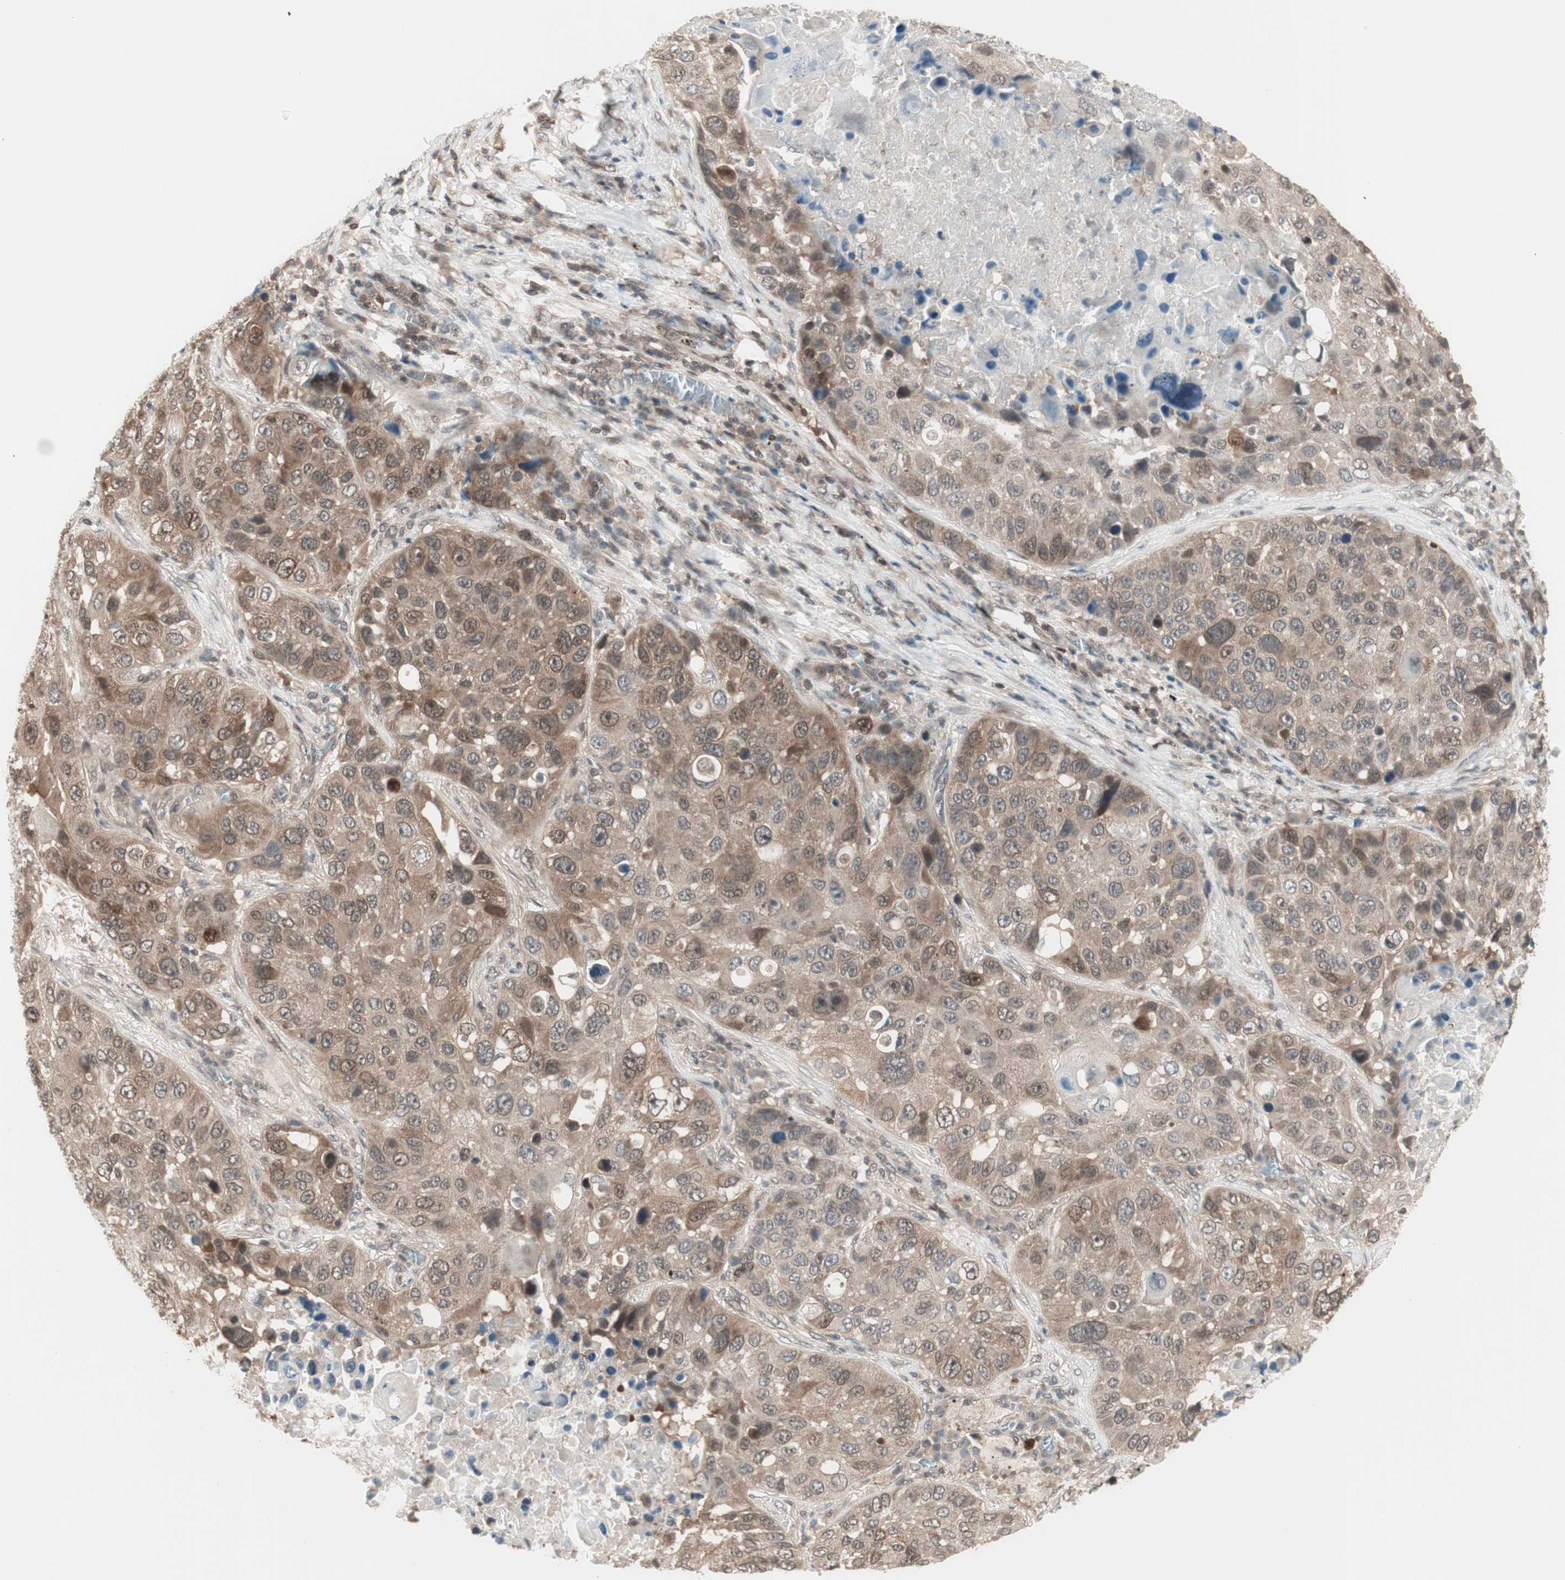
{"staining": {"intensity": "moderate", "quantity": ">75%", "location": "cytoplasmic/membranous"}, "tissue": "lung cancer", "cell_type": "Tumor cells", "image_type": "cancer", "snomed": [{"axis": "morphology", "description": "Squamous cell carcinoma, NOS"}, {"axis": "topography", "description": "Lung"}], "caption": "Squamous cell carcinoma (lung) was stained to show a protein in brown. There is medium levels of moderate cytoplasmic/membranous expression in approximately >75% of tumor cells.", "gene": "UBE2I", "patient": {"sex": "male", "age": 57}}